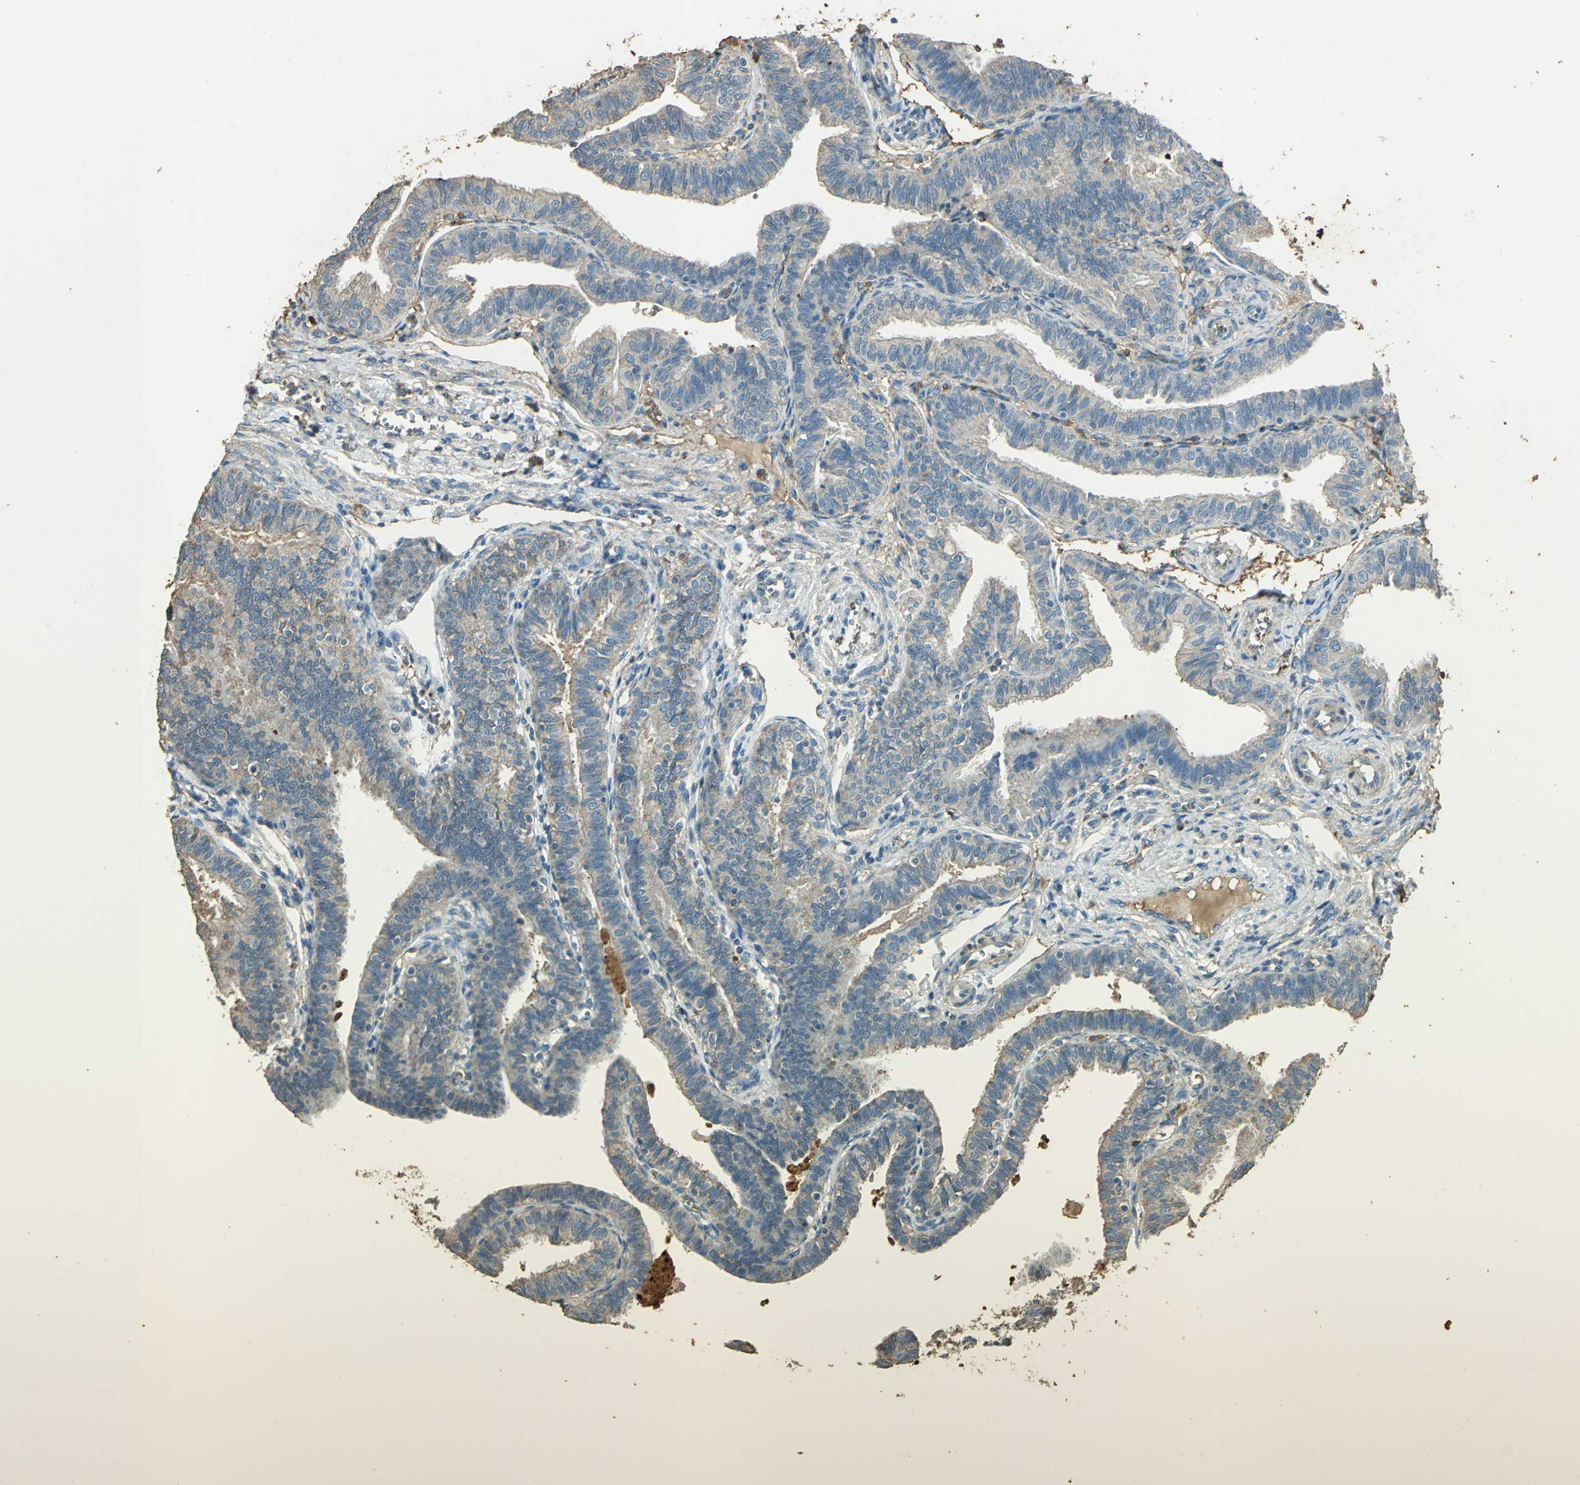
{"staining": {"intensity": "weak", "quantity": ">75%", "location": "cytoplasmic/membranous"}, "tissue": "fallopian tube", "cell_type": "Glandular cells", "image_type": "normal", "snomed": [{"axis": "morphology", "description": "Normal tissue, NOS"}, {"axis": "topography", "description": "Fallopian tube"}], "caption": "Immunohistochemical staining of benign human fallopian tube reveals >75% levels of weak cytoplasmic/membranous protein staining in approximately >75% of glandular cells.", "gene": "TRAPPC2", "patient": {"sex": "female", "age": 46}}